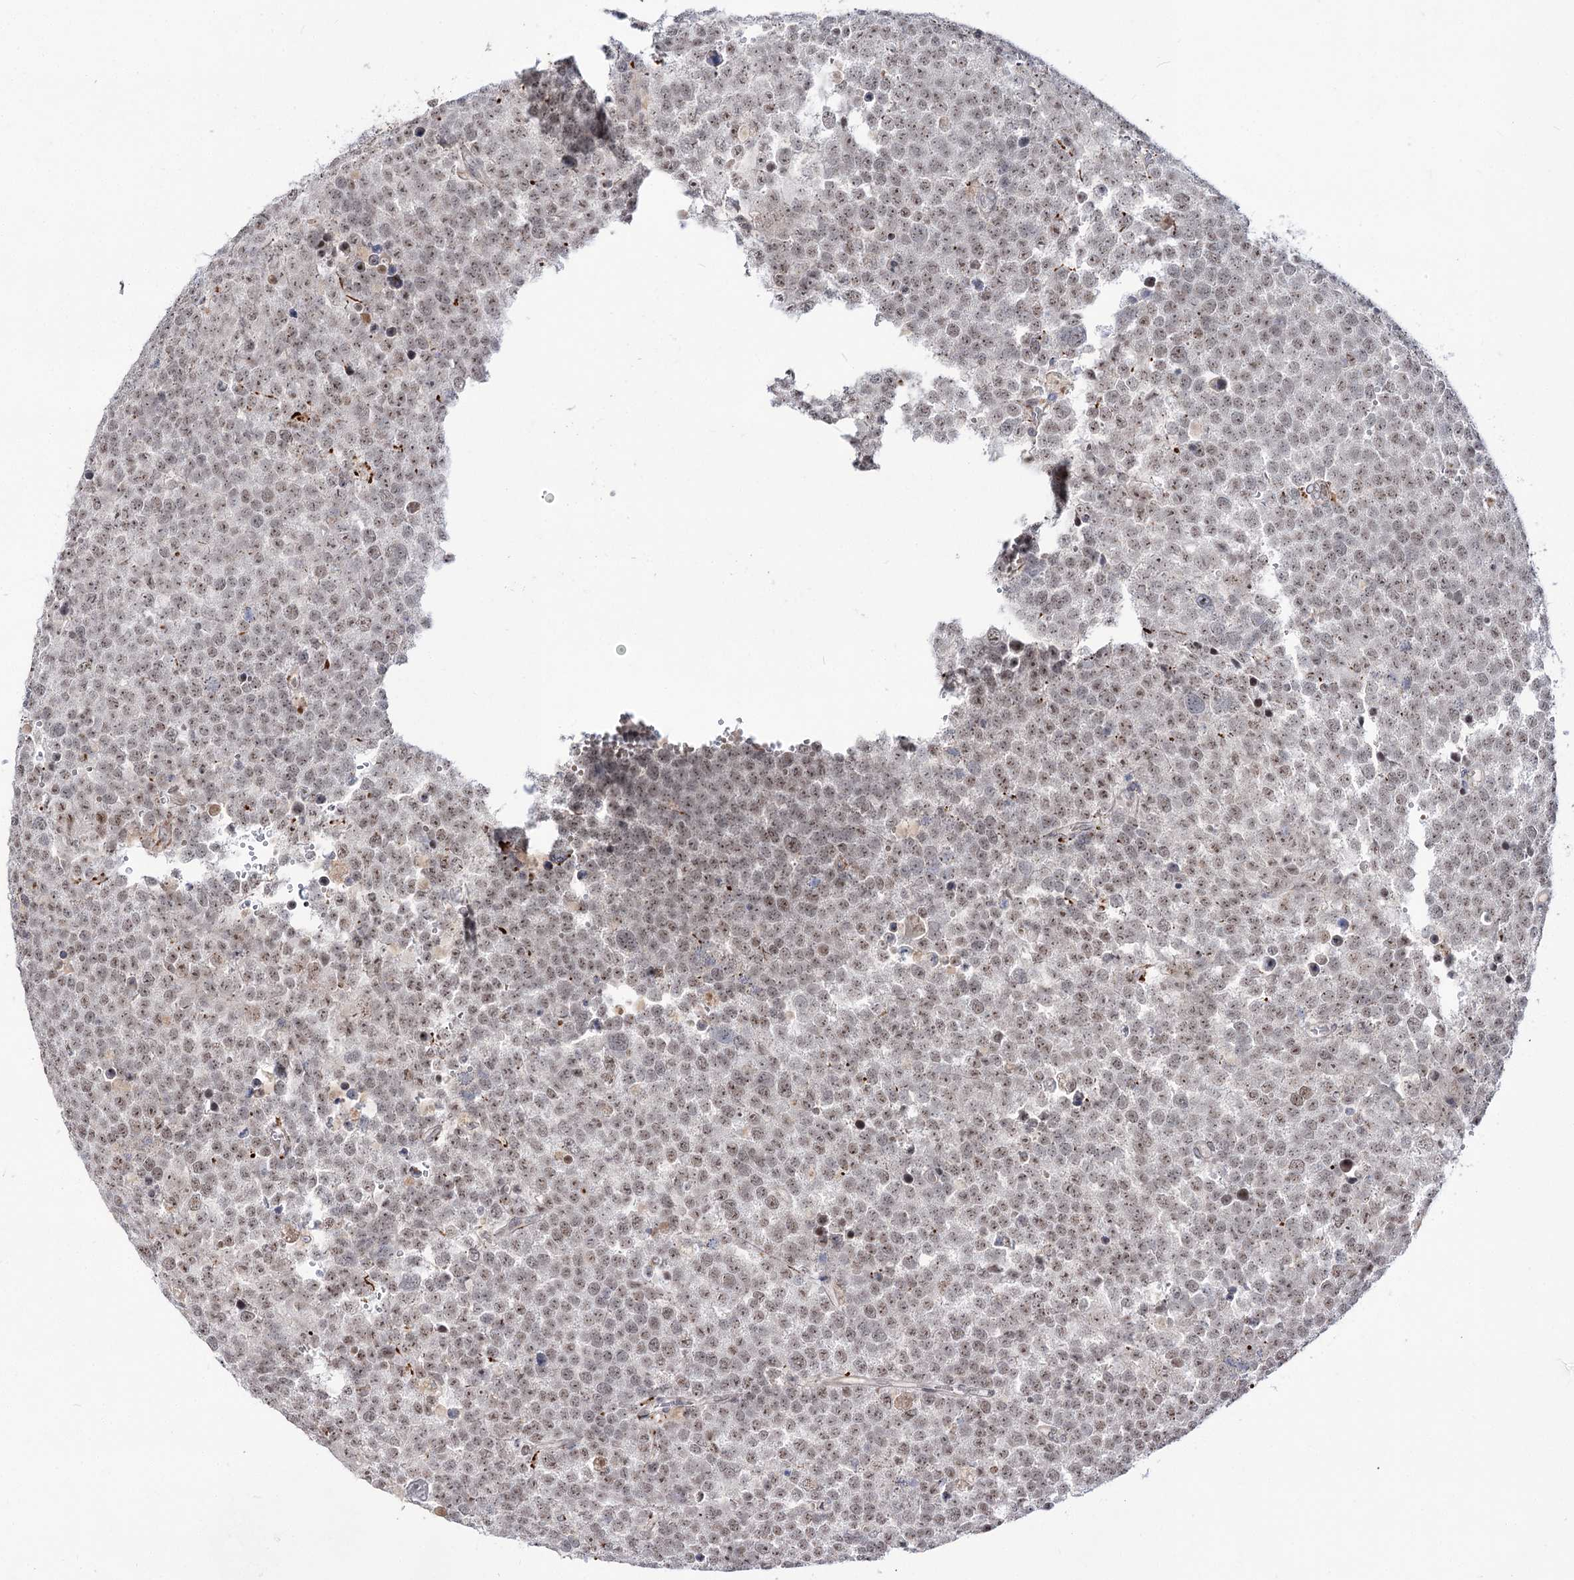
{"staining": {"intensity": "weak", "quantity": ">75%", "location": "nuclear"}, "tissue": "testis cancer", "cell_type": "Tumor cells", "image_type": "cancer", "snomed": [{"axis": "morphology", "description": "Seminoma, NOS"}, {"axis": "topography", "description": "Testis"}], "caption": "The image shows immunohistochemical staining of testis cancer (seminoma). There is weak nuclear expression is appreciated in approximately >75% of tumor cells. The staining was performed using DAB (3,3'-diaminobenzidine), with brown indicating positive protein expression. Nuclei are stained blue with hematoxylin.", "gene": "RRP9", "patient": {"sex": "male", "age": 71}}